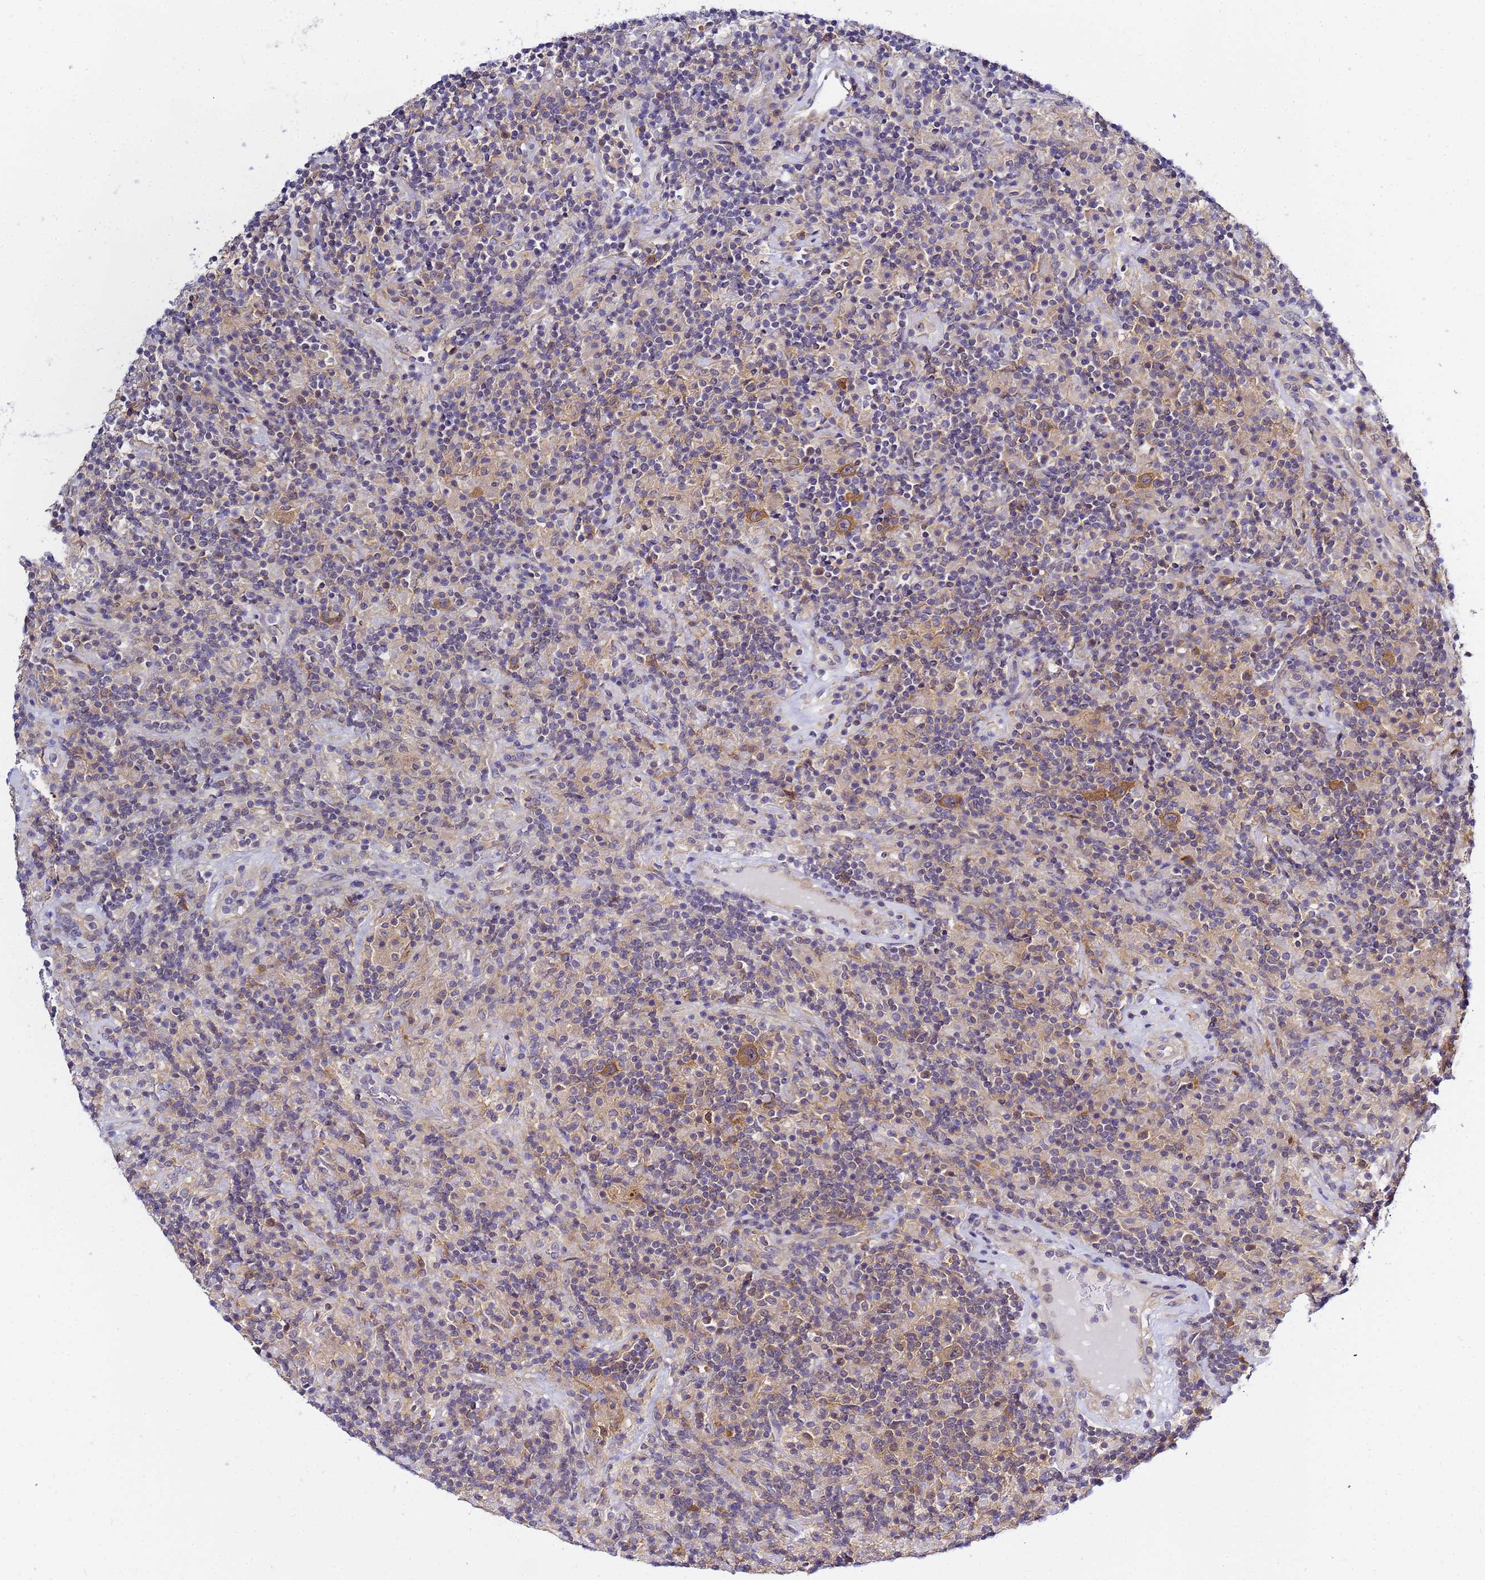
{"staining": {"intensity": "strong", "quantity": ">75%", "location": "cytoplasmic/membranous"}, "tissue": "lymphoma", "cell_type": "Tumor cells", "image_type": "cancer", "snomed": [{"axis": "morphology", "description": "Hodgkin's disease, NOS"}, {"axis": "topography", "description": "Lymph node"}], "caption": "Immunohistochemistry photomicrograph of neoplastic tissue: Hodgkin's disease stained using immunohistochemistry (IHC) demonstrates high levels of strong protein expression localized specifically in the cytoplasmic/membranous of tumor cells, appearing as a cytoplasmic/membranous brown color.", "gene": "LENG1", "patient": {"sex": "male", "age": 70}}